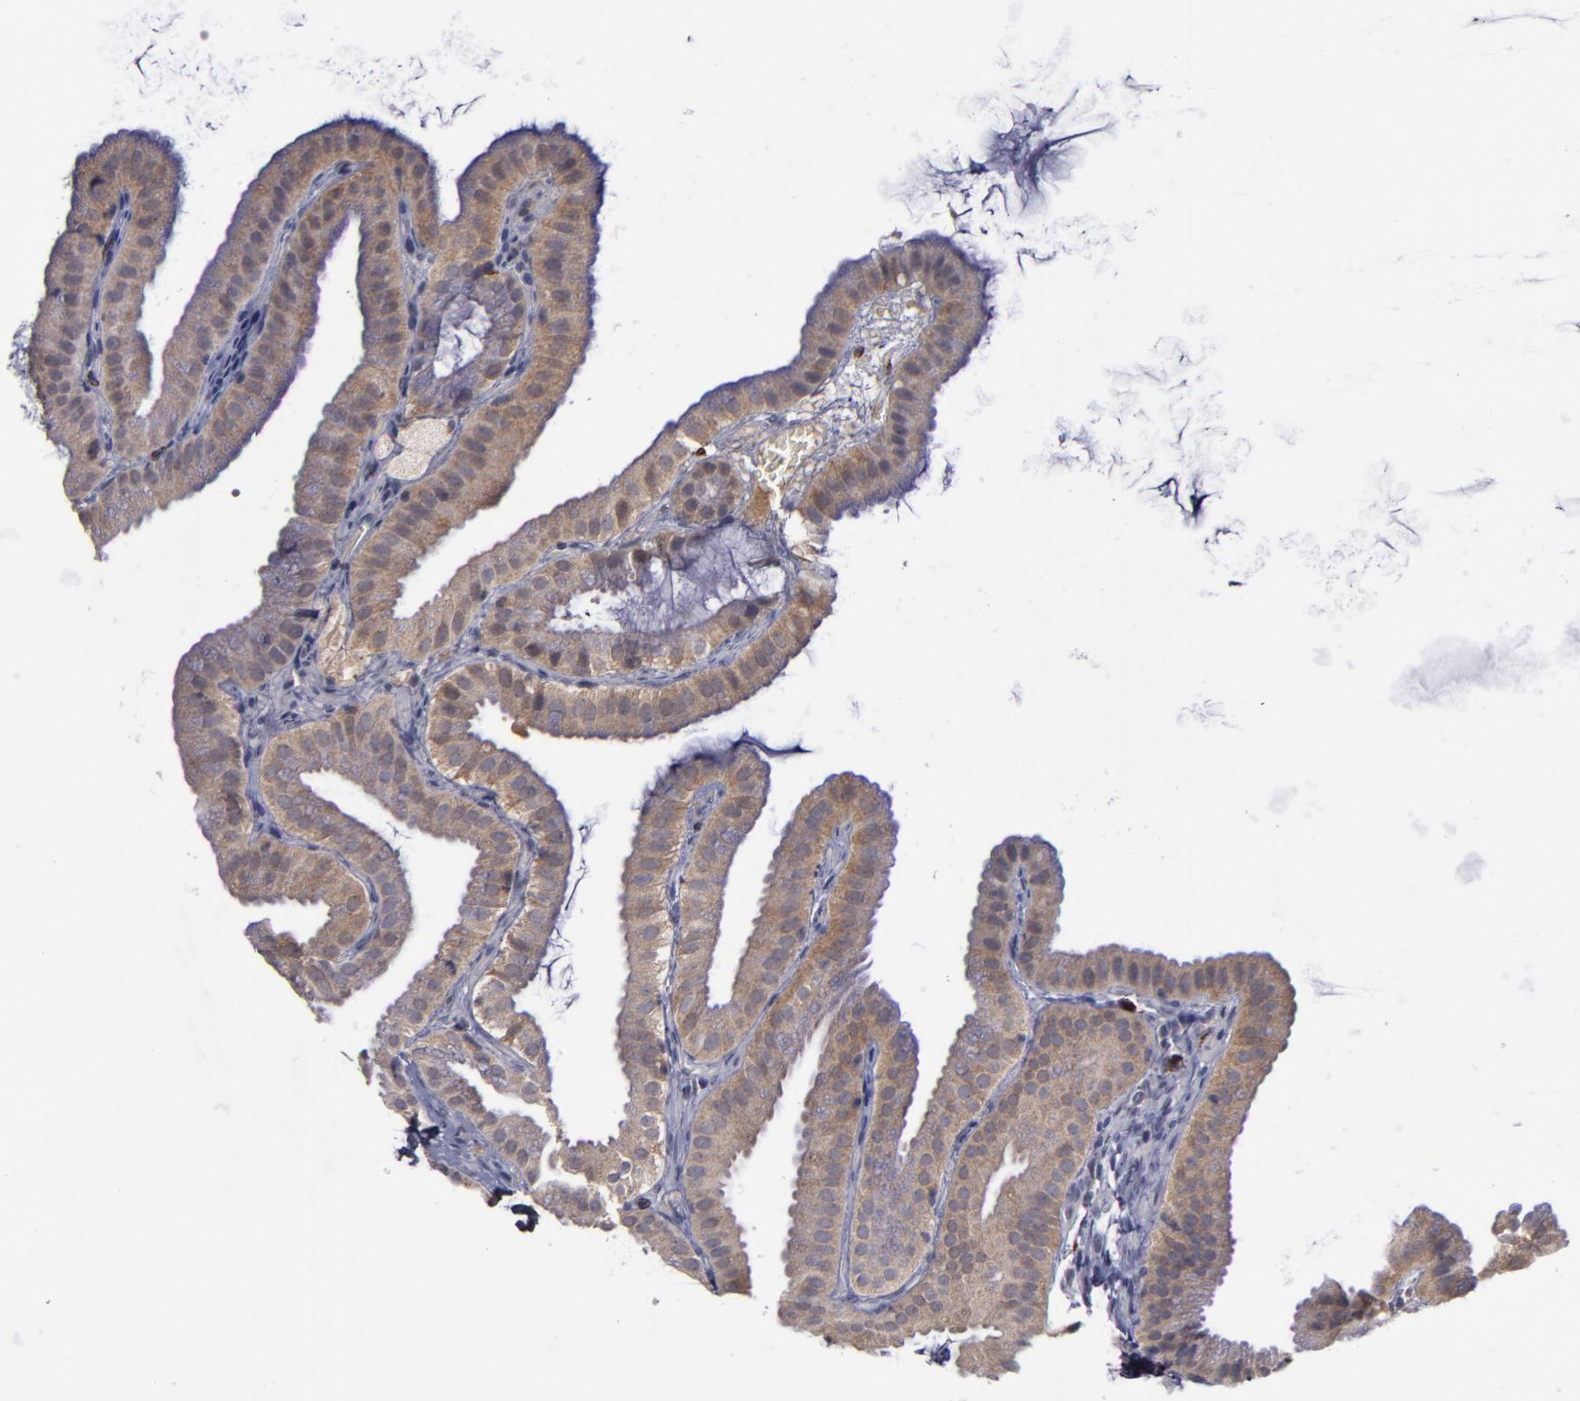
{"staining": {"intensity": "moderate", "quantity": ">75%", "location": "cytoplasmic/membranous"}, "tissue": "gallbladder", "cell_type": "Glandular cells", "image_type": "normal", "snomed": [{"axis": "morphology", "description": "Normal tissue, NOS"}, {"axis": "topography", "description": "Gallbladder"}], "caption": "The immunohistochemical stain labels moderate cytoplasmic/membranous positivity in glandular cells of normal gallbladder.", "gene": "MMP11", "patient": {"sex": "female", "age": 63}}